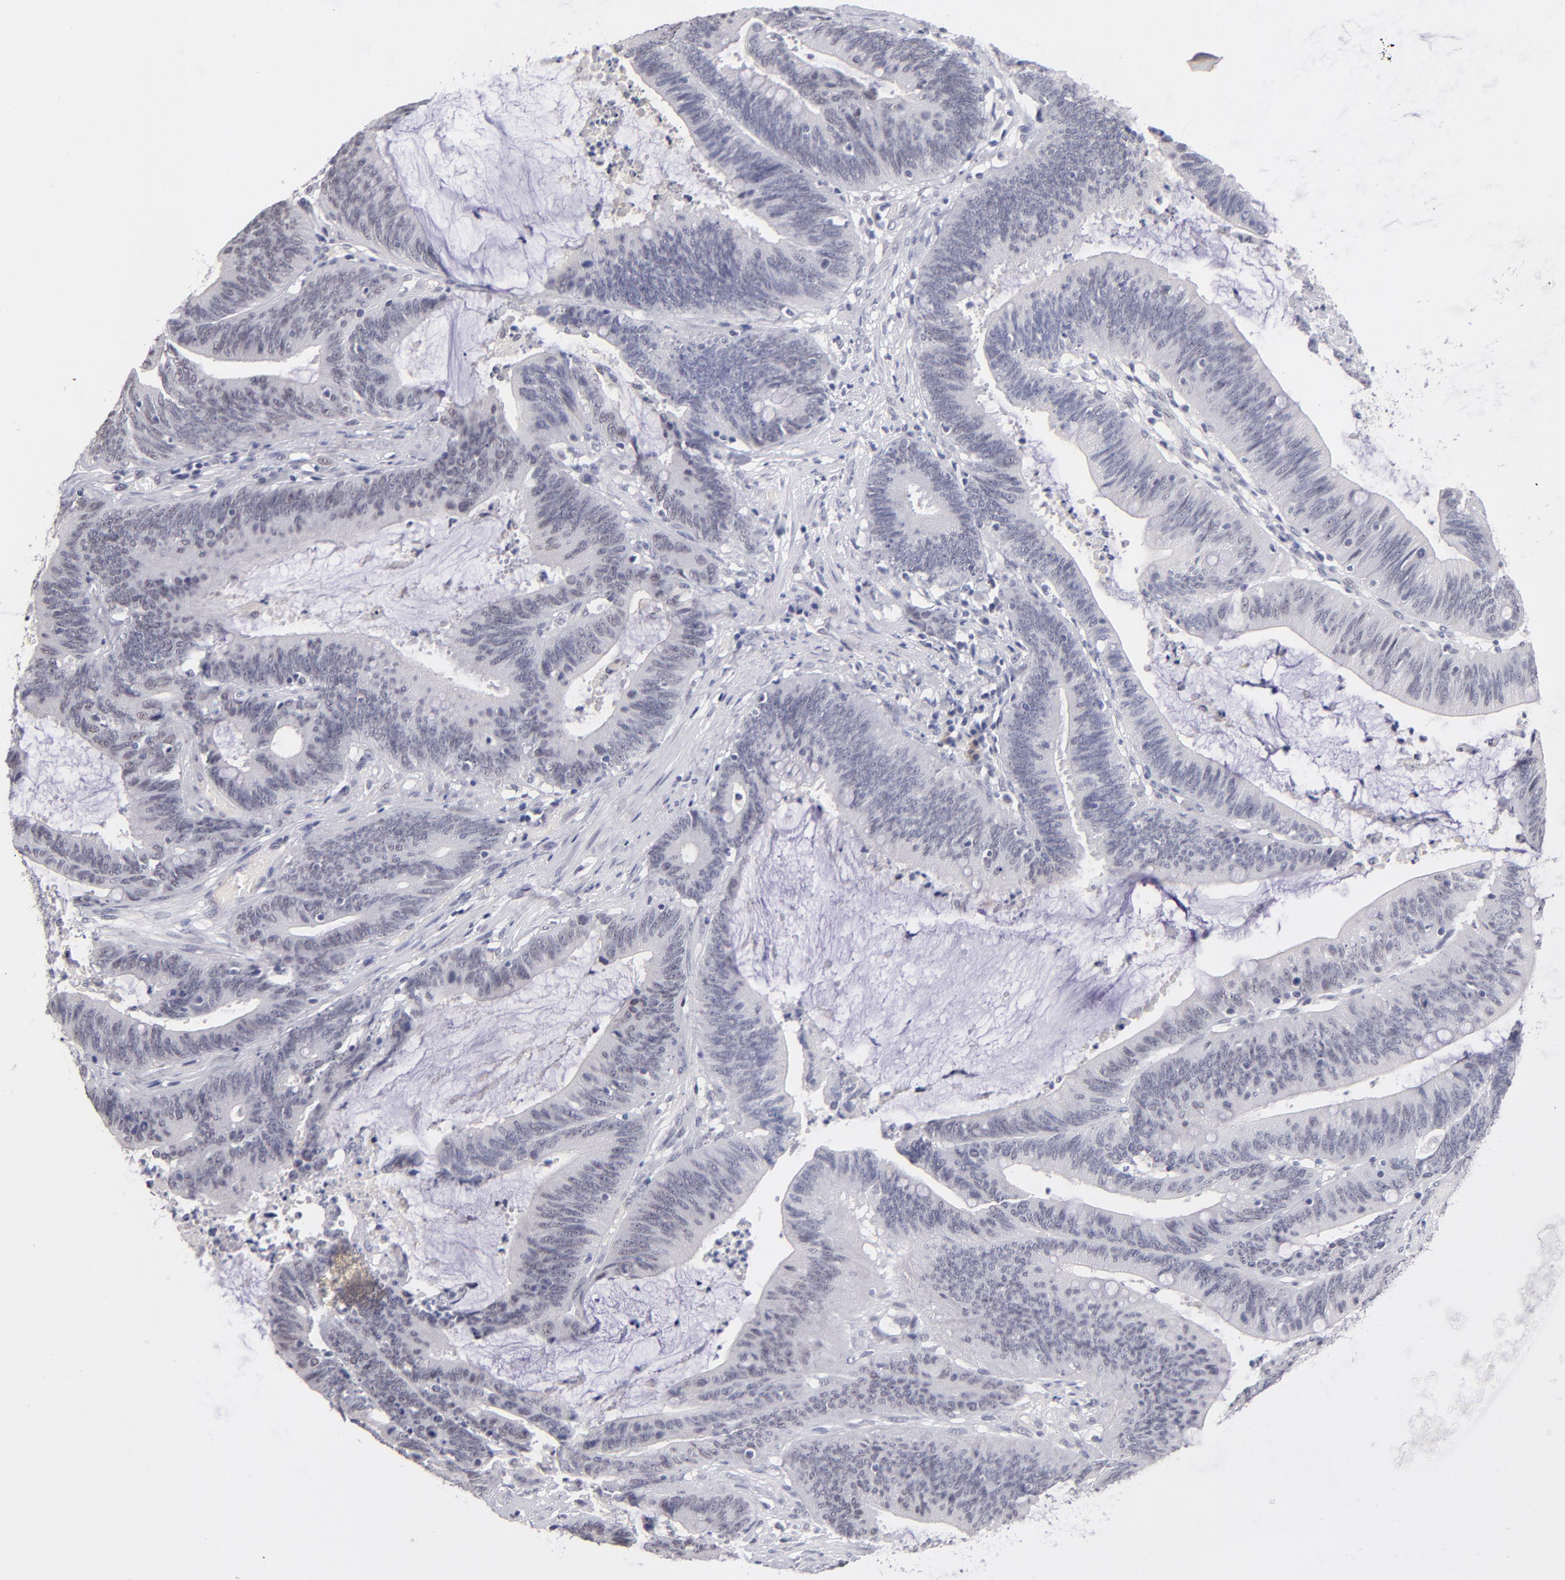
{"staining": {"intensity": "weak", "quantity": "<25%", "location": "nuclear"}, "tissue": "colorectal cancer", "cell_type": "Tumor cells", "image_type": "cancer", "snomed": [{"axis": "morphology", "description": "Adenocarcinoma, NOS"}, {"axis": "topography", "description": "Rectum"}], "caption": "The image exhibits no significant staining in tumor cells of adenocarcinoma (colorectal).", "gene": "TEX11", "patient": {"sex": "female", "age": 66}}